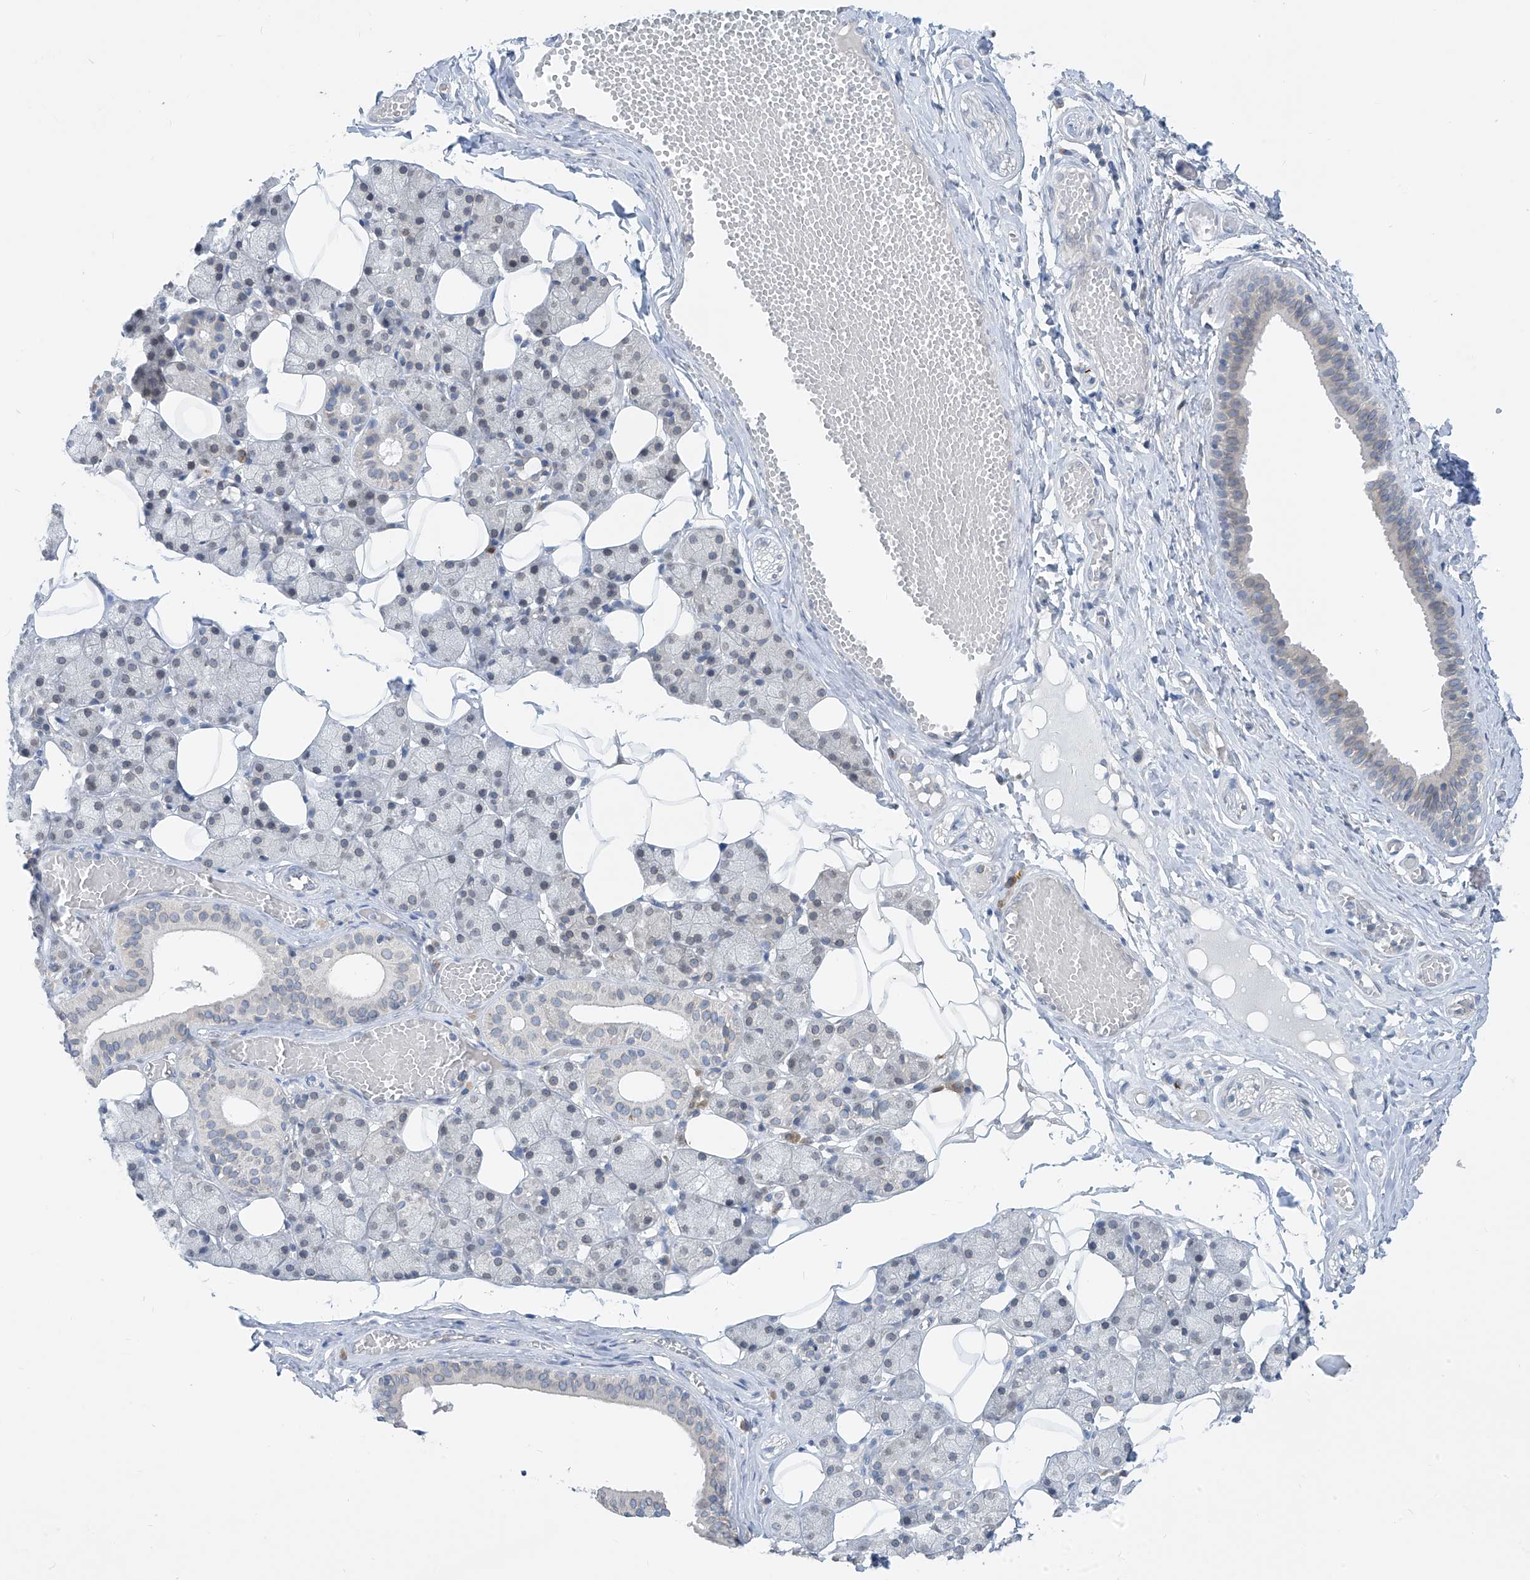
{"staining": {"intensity": "moderate", "quantity": "<25%", "location": "cytoplasmic/membranous"}, "tissue": "salivary gland", "cell_type": "Glandular cells", "image_type": "normal", "snomed": [{"axis": "morphology", "description": "Normal tissue, NOS"}, {"axis": "topography", "description": "Salivary gland"}], "caption": "Moderate cytoplasmic/membranous staining for a protein is appreciated in about <25% of glandular cells of unremarkable salivary gland using immunohistochemistry (IHC).", "gene": "KRTAP25", "patient": {"sex": "female", "age": 33}}